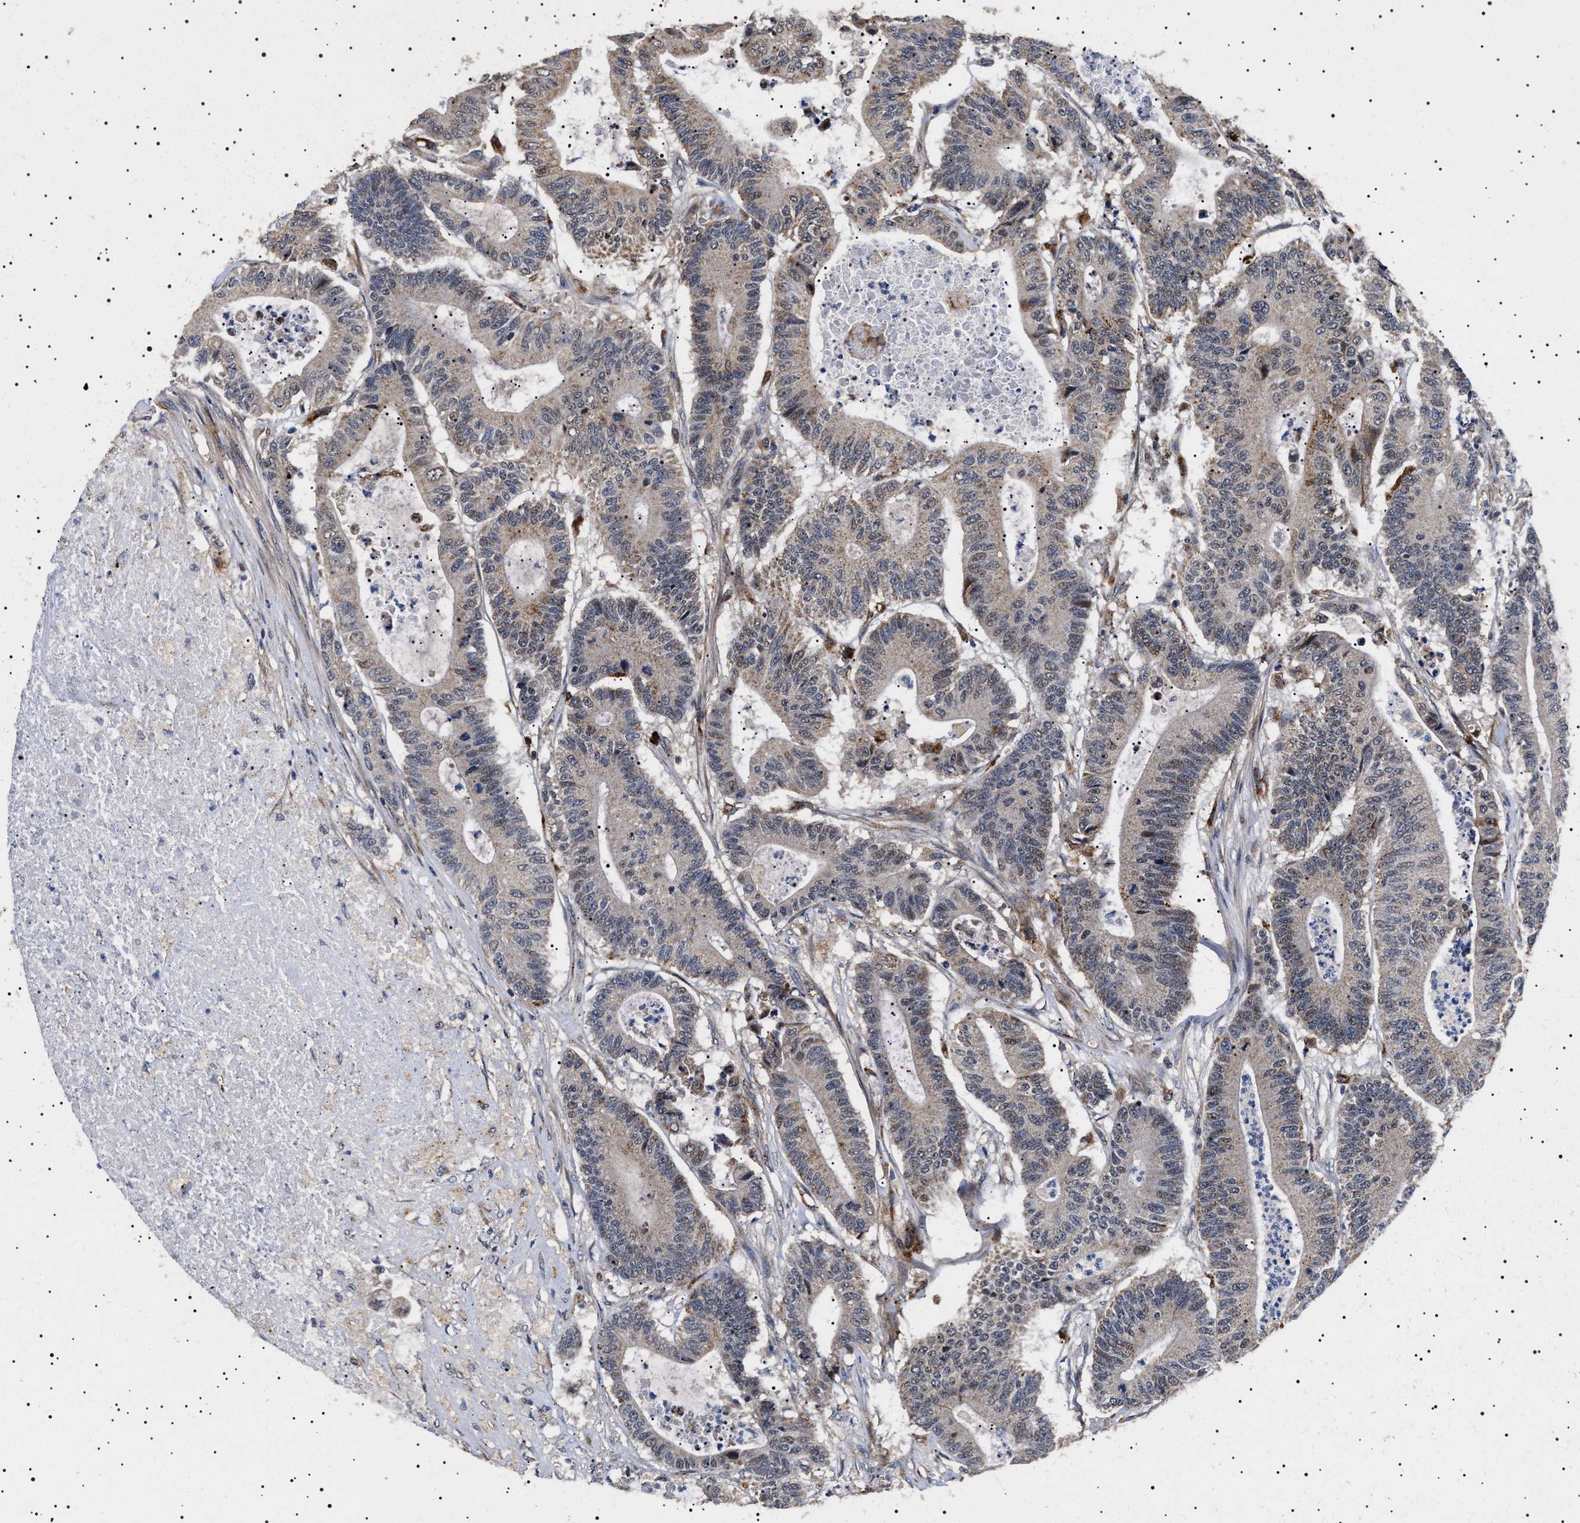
{"staining": {"intensity": "weak", "quantity": "<25%", "location": "cytoplasmic/membranous"}, "tissue": "colorectal cancer", "cell_type": "Tumor cells", "image_type": "cancer", "snomed": [{"axis": "morphology", "description": "Adenocarcinoma, NOS"}, {"axis": "topography", "description": "Colon"}], "caption": "DAB immunohistochemical staining of colorectal cancer (adenocarcinoma) demonstrates no significant positivity in tumor cells.", "gene": "RAB34", "patient": {"sex": "female", "age": 84}}